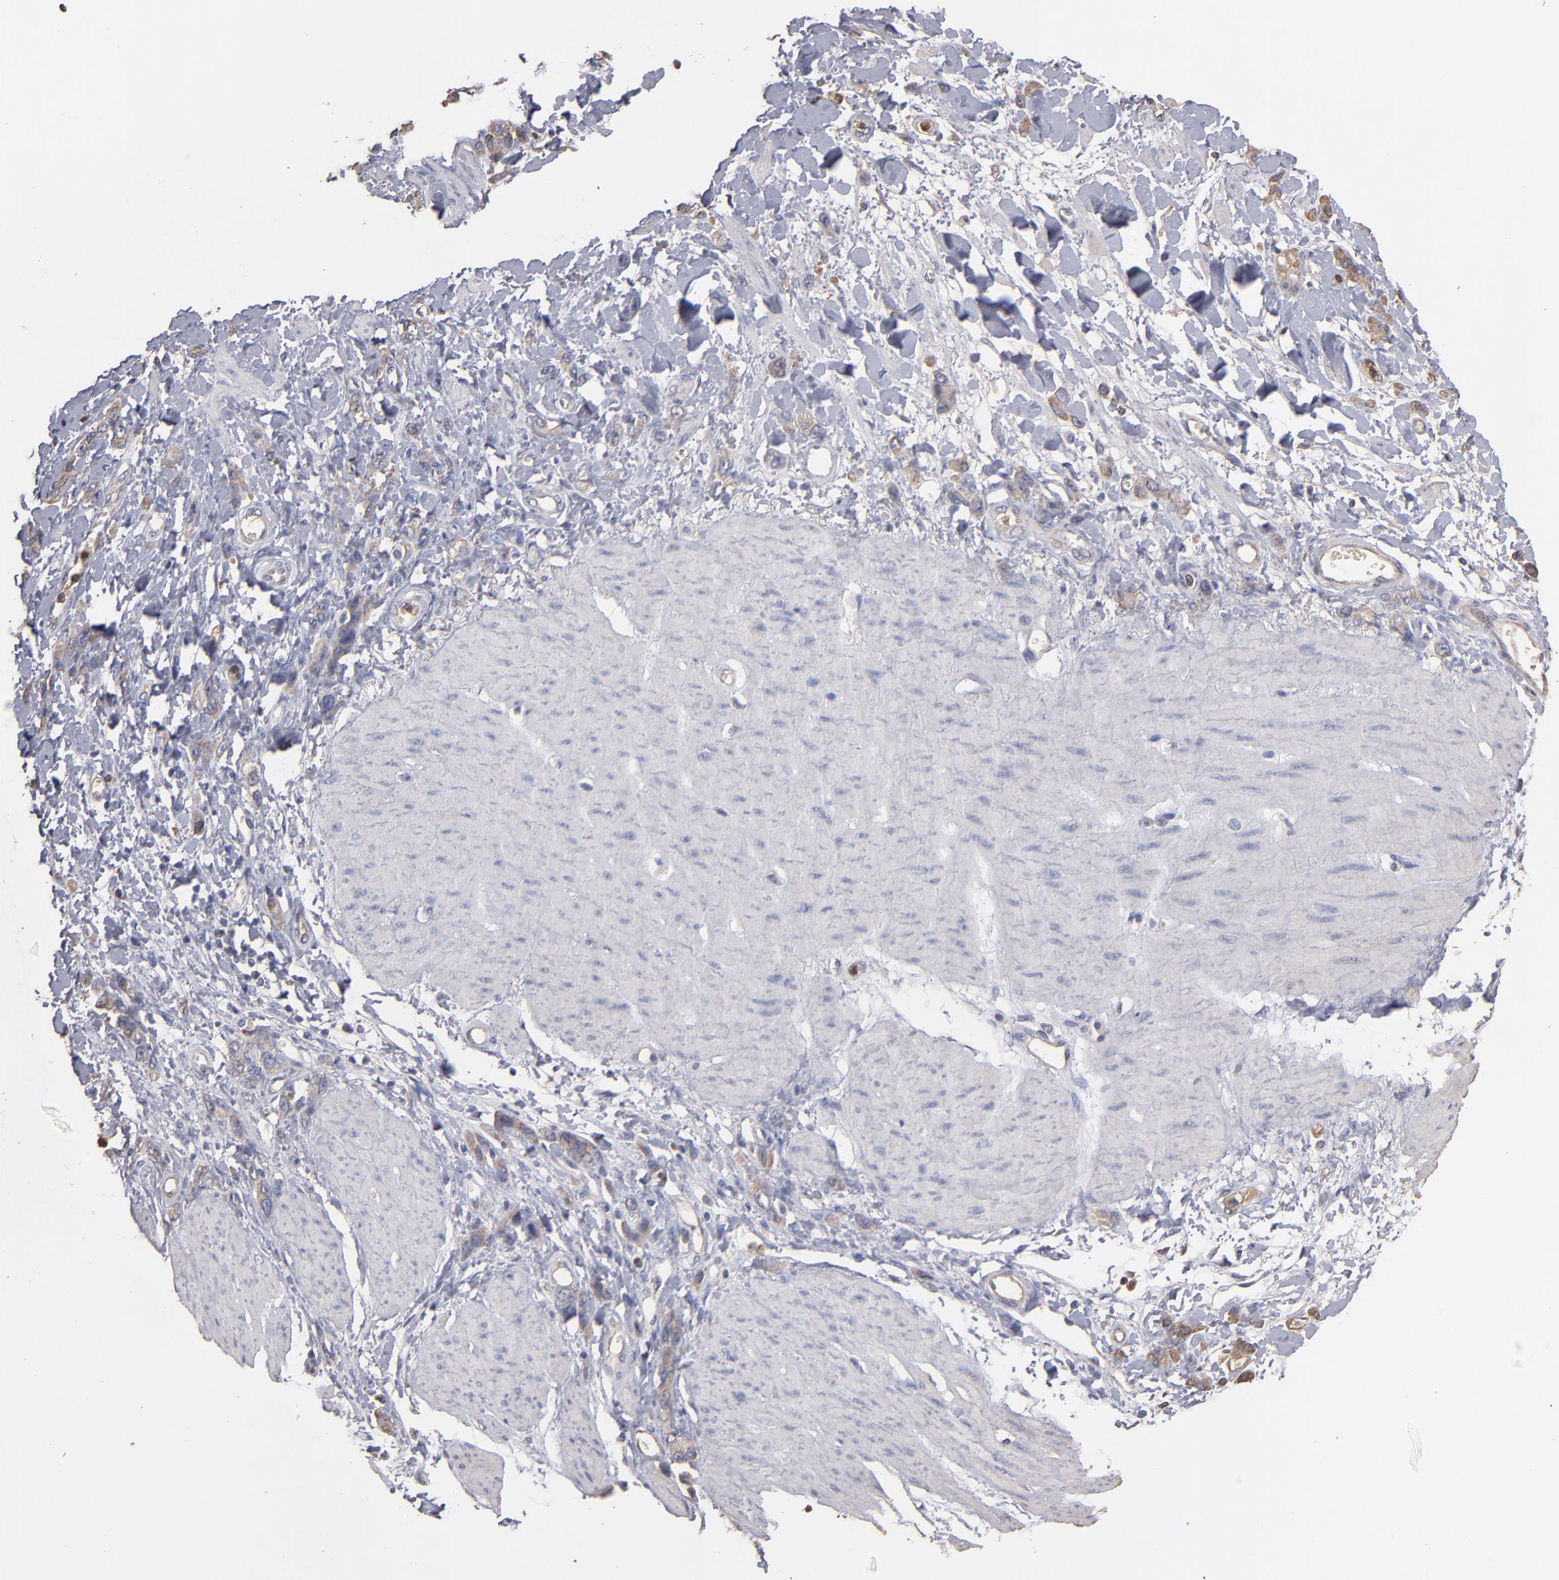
{"staining": {"intensity": "moderate", "quantity": ">75%", "location": "cytoplasmic/membranous"}, "tissue": "stomach cancer", "cell_type": "Tumor cells", "image_type": "cancer", "snomed": [{"axis": "morphology", "description": "Normal tissue, NOS"}, {"axis": "morphology", "description": "Adenocarcinoma, NOS"}, {"axis": "topography", "description": "Stomach"}], "caption": "This micrograph shows IHC staining of human stomach adenocarcinoma, with medium moderate cytoplasmic/membranous staining in about >75% of tumor cells.", "gene": "RO60", "patient": {"sex": "male", "age": 82}}